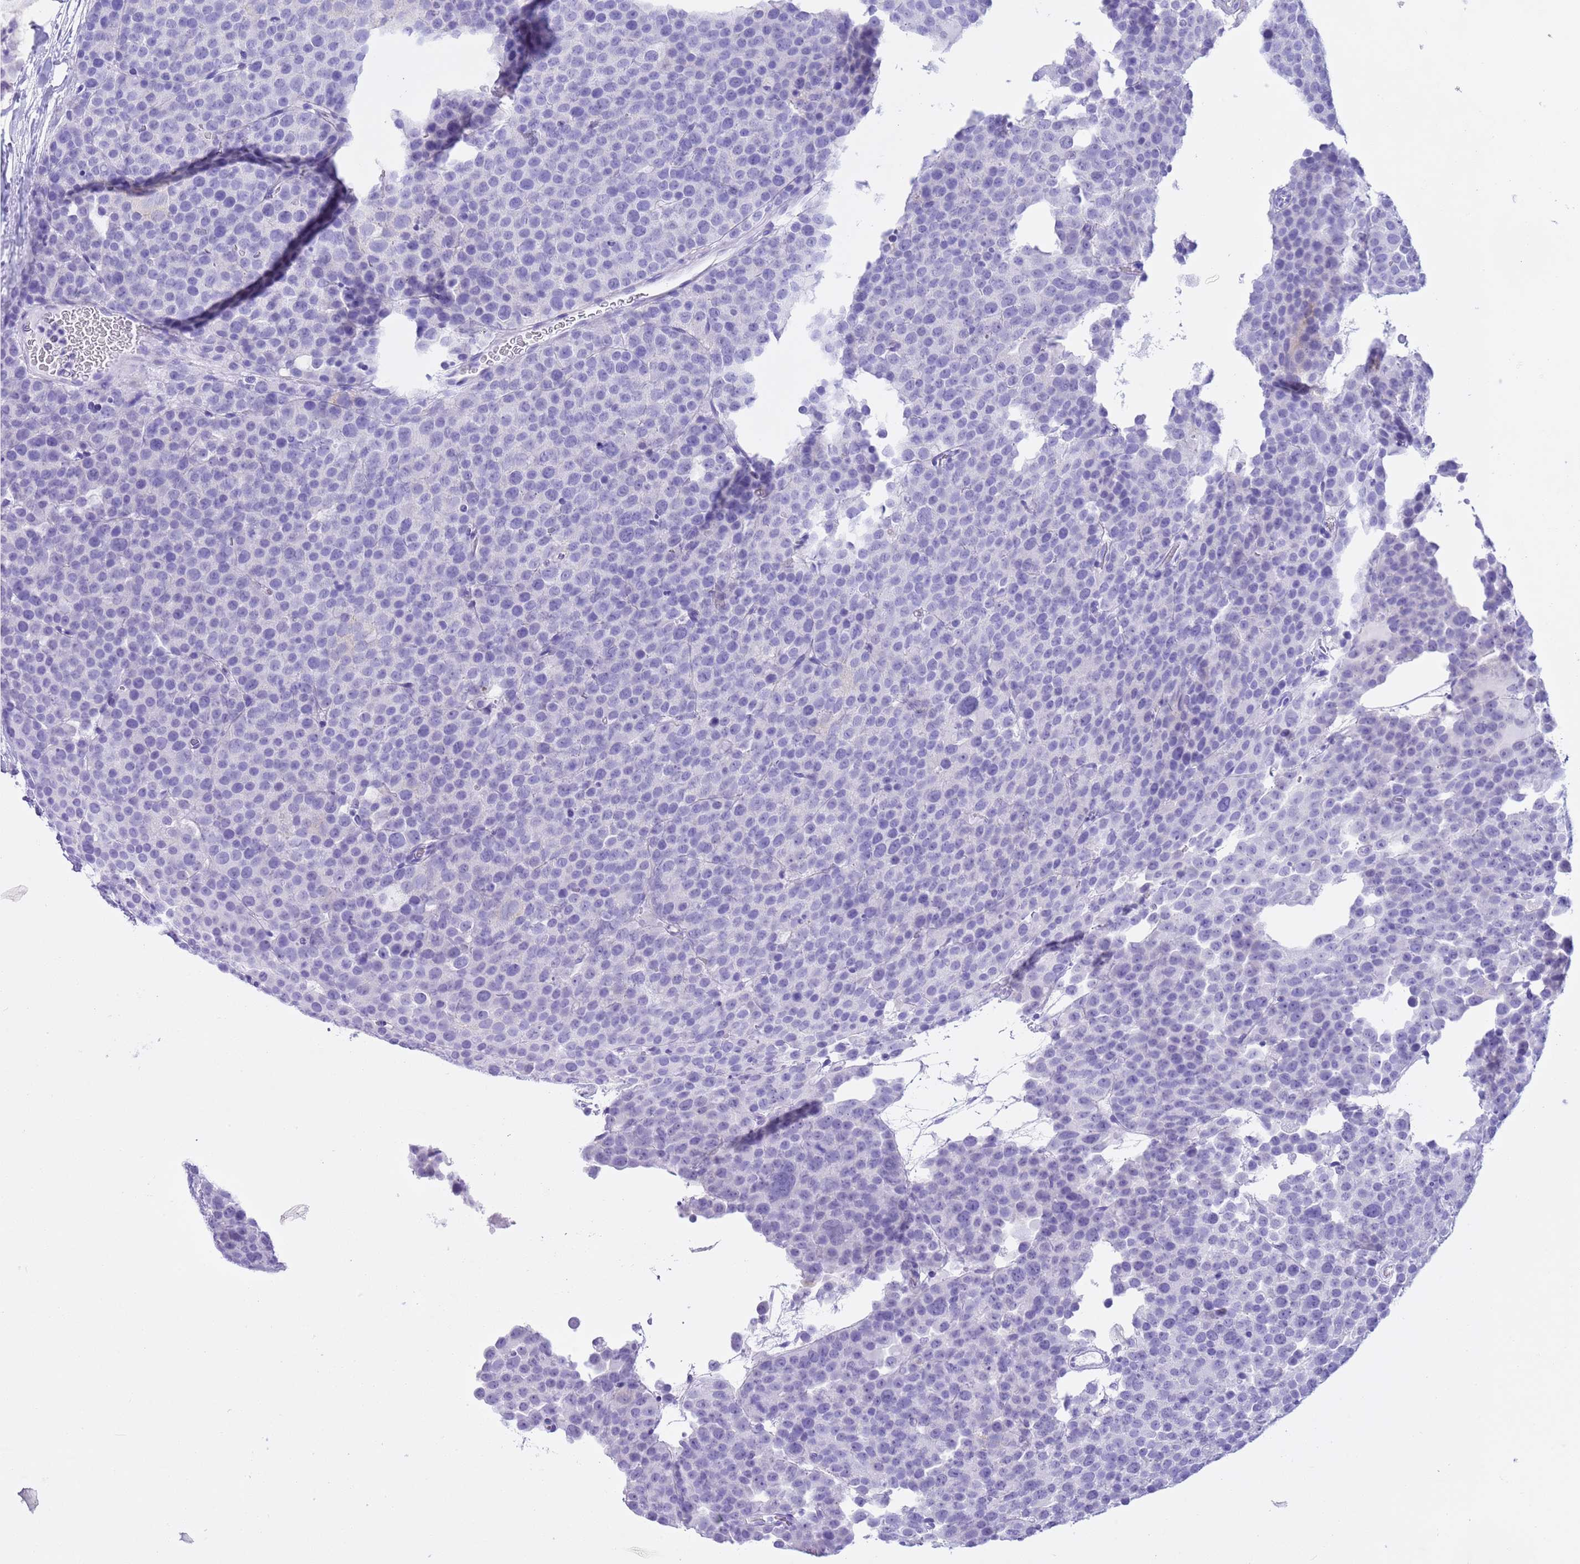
{"staining": {"intensity": "negative", "quantity": "none", "location": "none"}, "tissue": "testis cancer", "cell_type": "Tumor cells", "image_type": "cancer", "snomed": [{"axis": "morphology", "description": "Seminoma, NOS"}, {"axis": "topography", "description": "Testis"}], "caption": "High power microscopy micrograph of an immunohistochemistry (IHC) image of testis cancer (seminoma), revealing no significant expression in tumor cells.", "gene": "TMEM185B", "patient": {"sex": "male", "age": 71}}